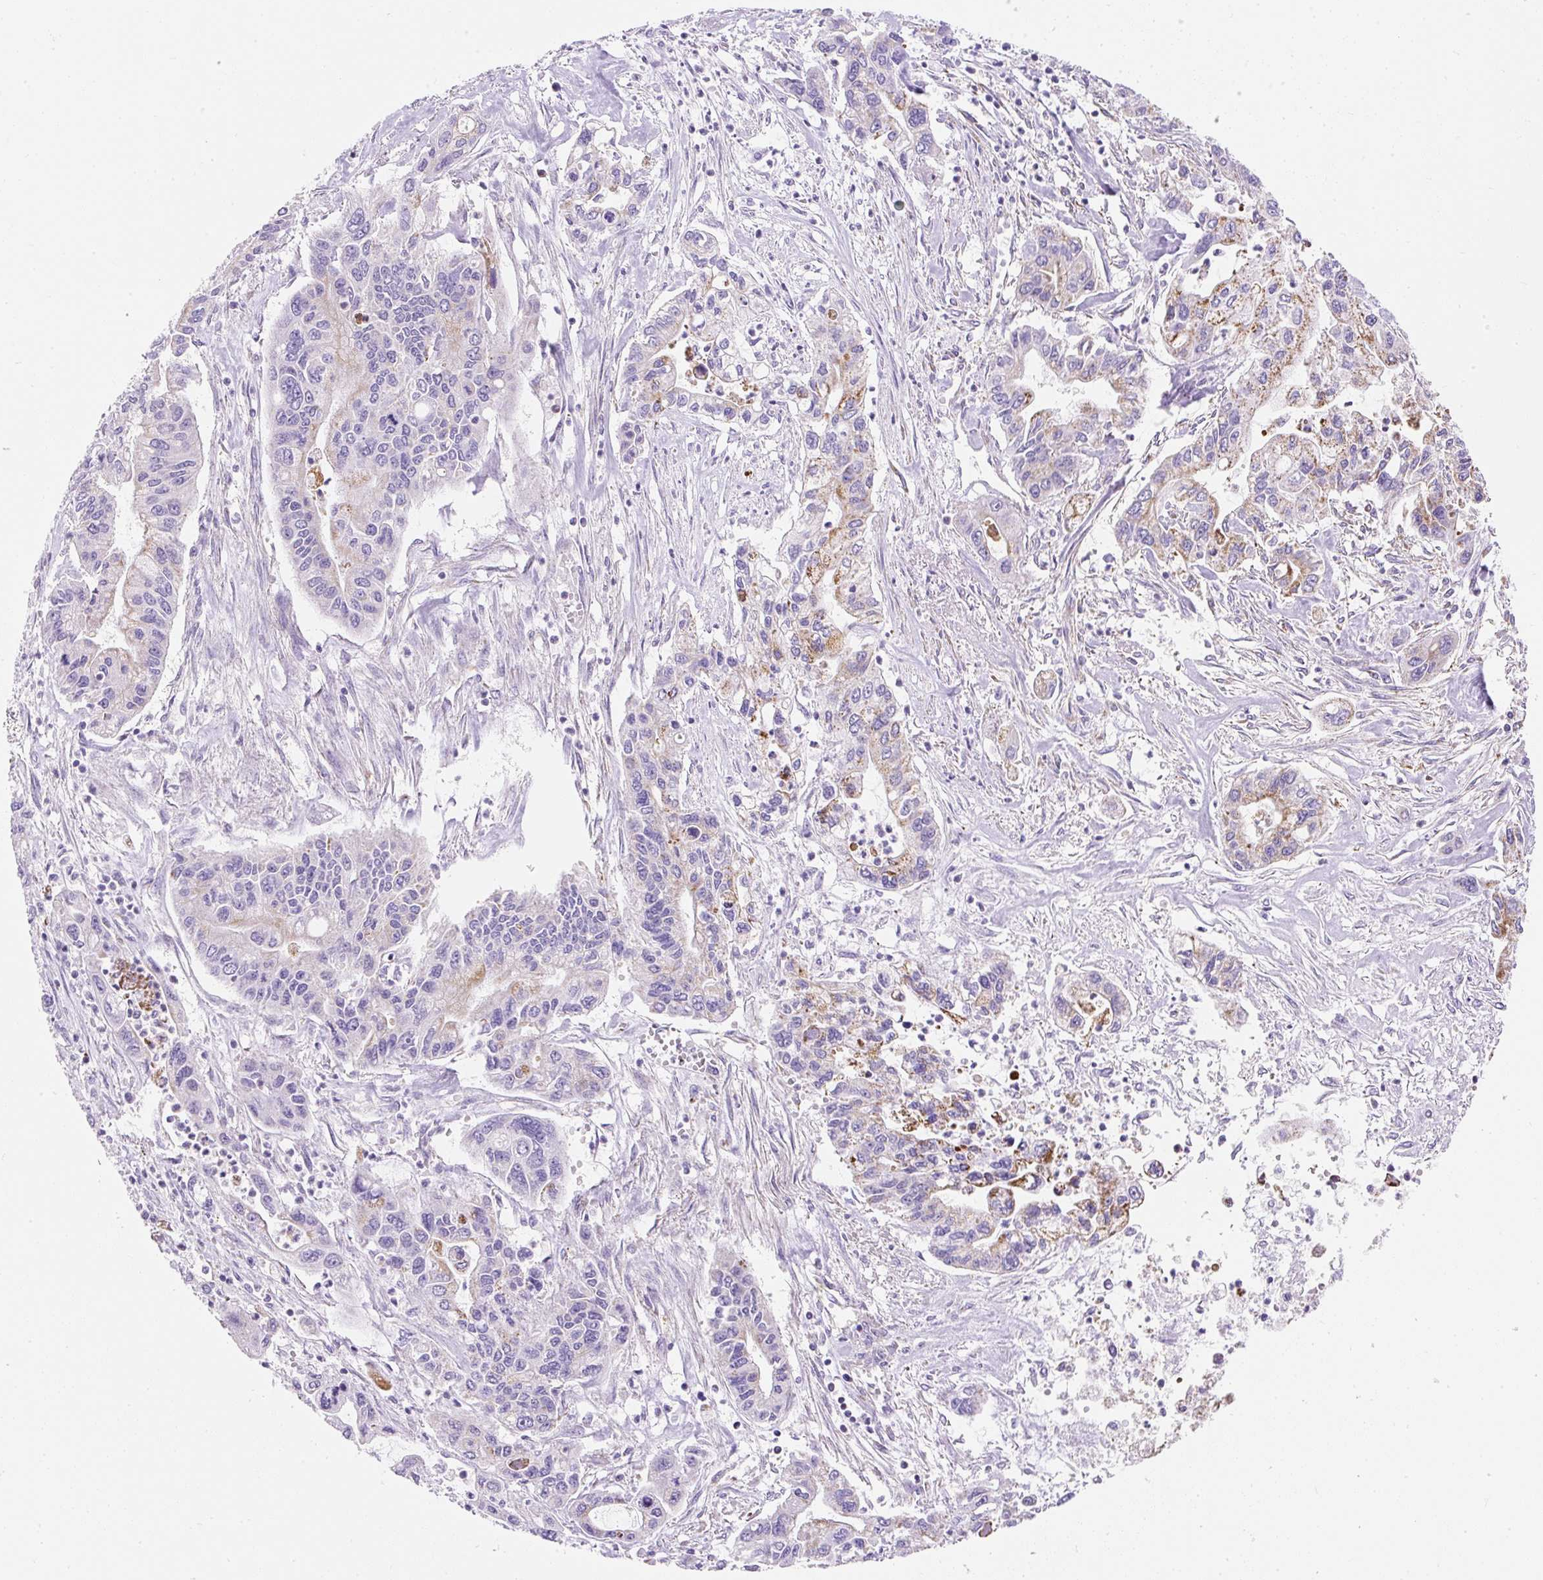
{"staining": {"intensity": "moderate", "quantity": "<25%", "location": "cytoplasmic/membranous"}, "tissue": "pancreatic cancer", "cell_type": "Tumor cells", "image_type": "cancer", "snomed": [{"axis": "morphology", "description": "Adenocarcinoma, NOS"}, {"axis": "topography", "description": "Pancreas"}], "caption": "Pancreatic cancer stained for a protein (brown) exhibits moderate cytoplasmic/membranous positive positivity in about <25% of tumor cells.", "gene": "DAAM2", "patient": {"sex": "male", "age": 62}}